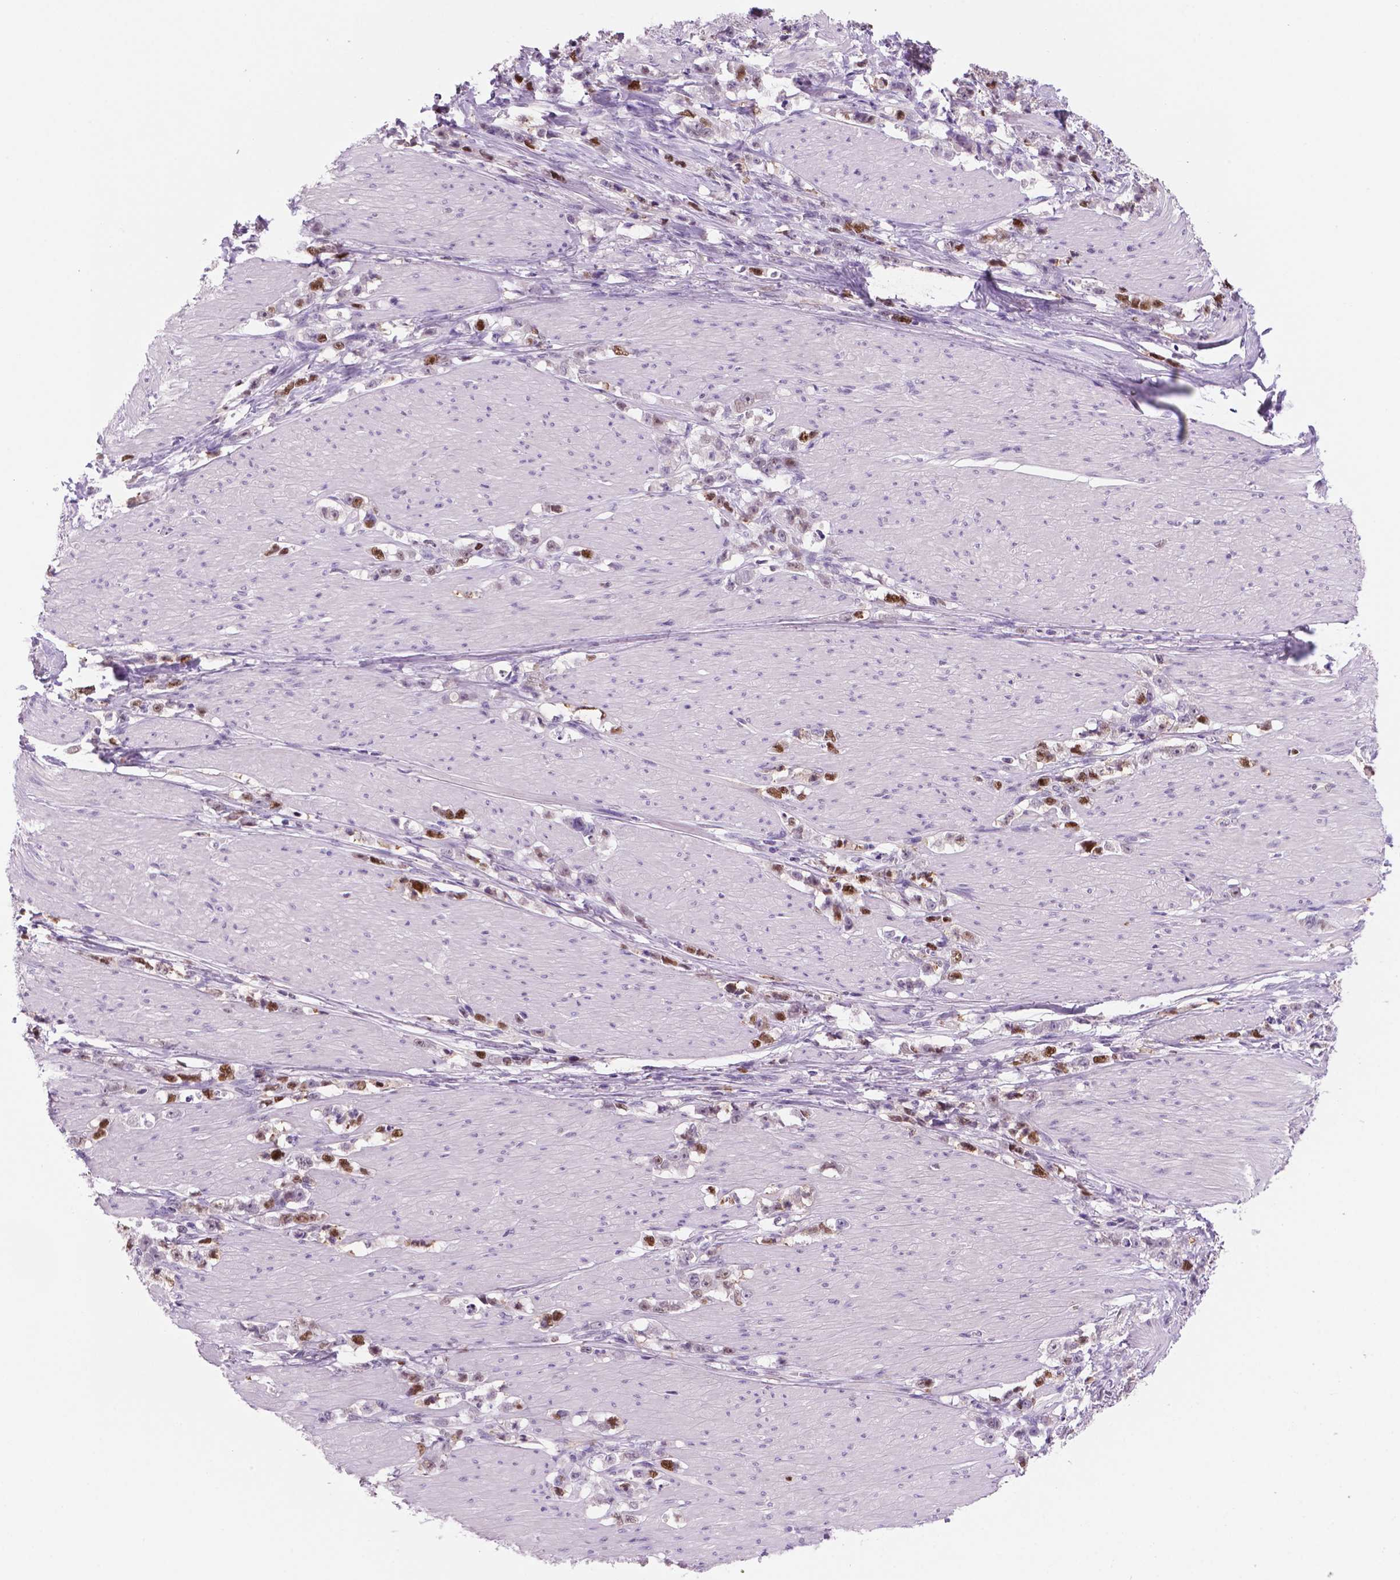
{"staining": {"intensity": "moderate", "quantity": "25%-75%", "location": "nuclear"}, "tissue": "stomach cancer", "cell_type": "Tumor cells", "image_type": "cancer", "snomed": [{"axis": "morphology", "description": "Adenocarcinoma, NOS"}, {"axis": "topography", "description": "Stomach, lower"}], "caption": "There is medium levels of moderate nuclear staining in tumor cells of adenocarcinoma (stomach), as demonstrated by immunohistochemical staining (brown color).", "gene": "NCAPH2", "patient": {"sex": "male", "age": 88}}